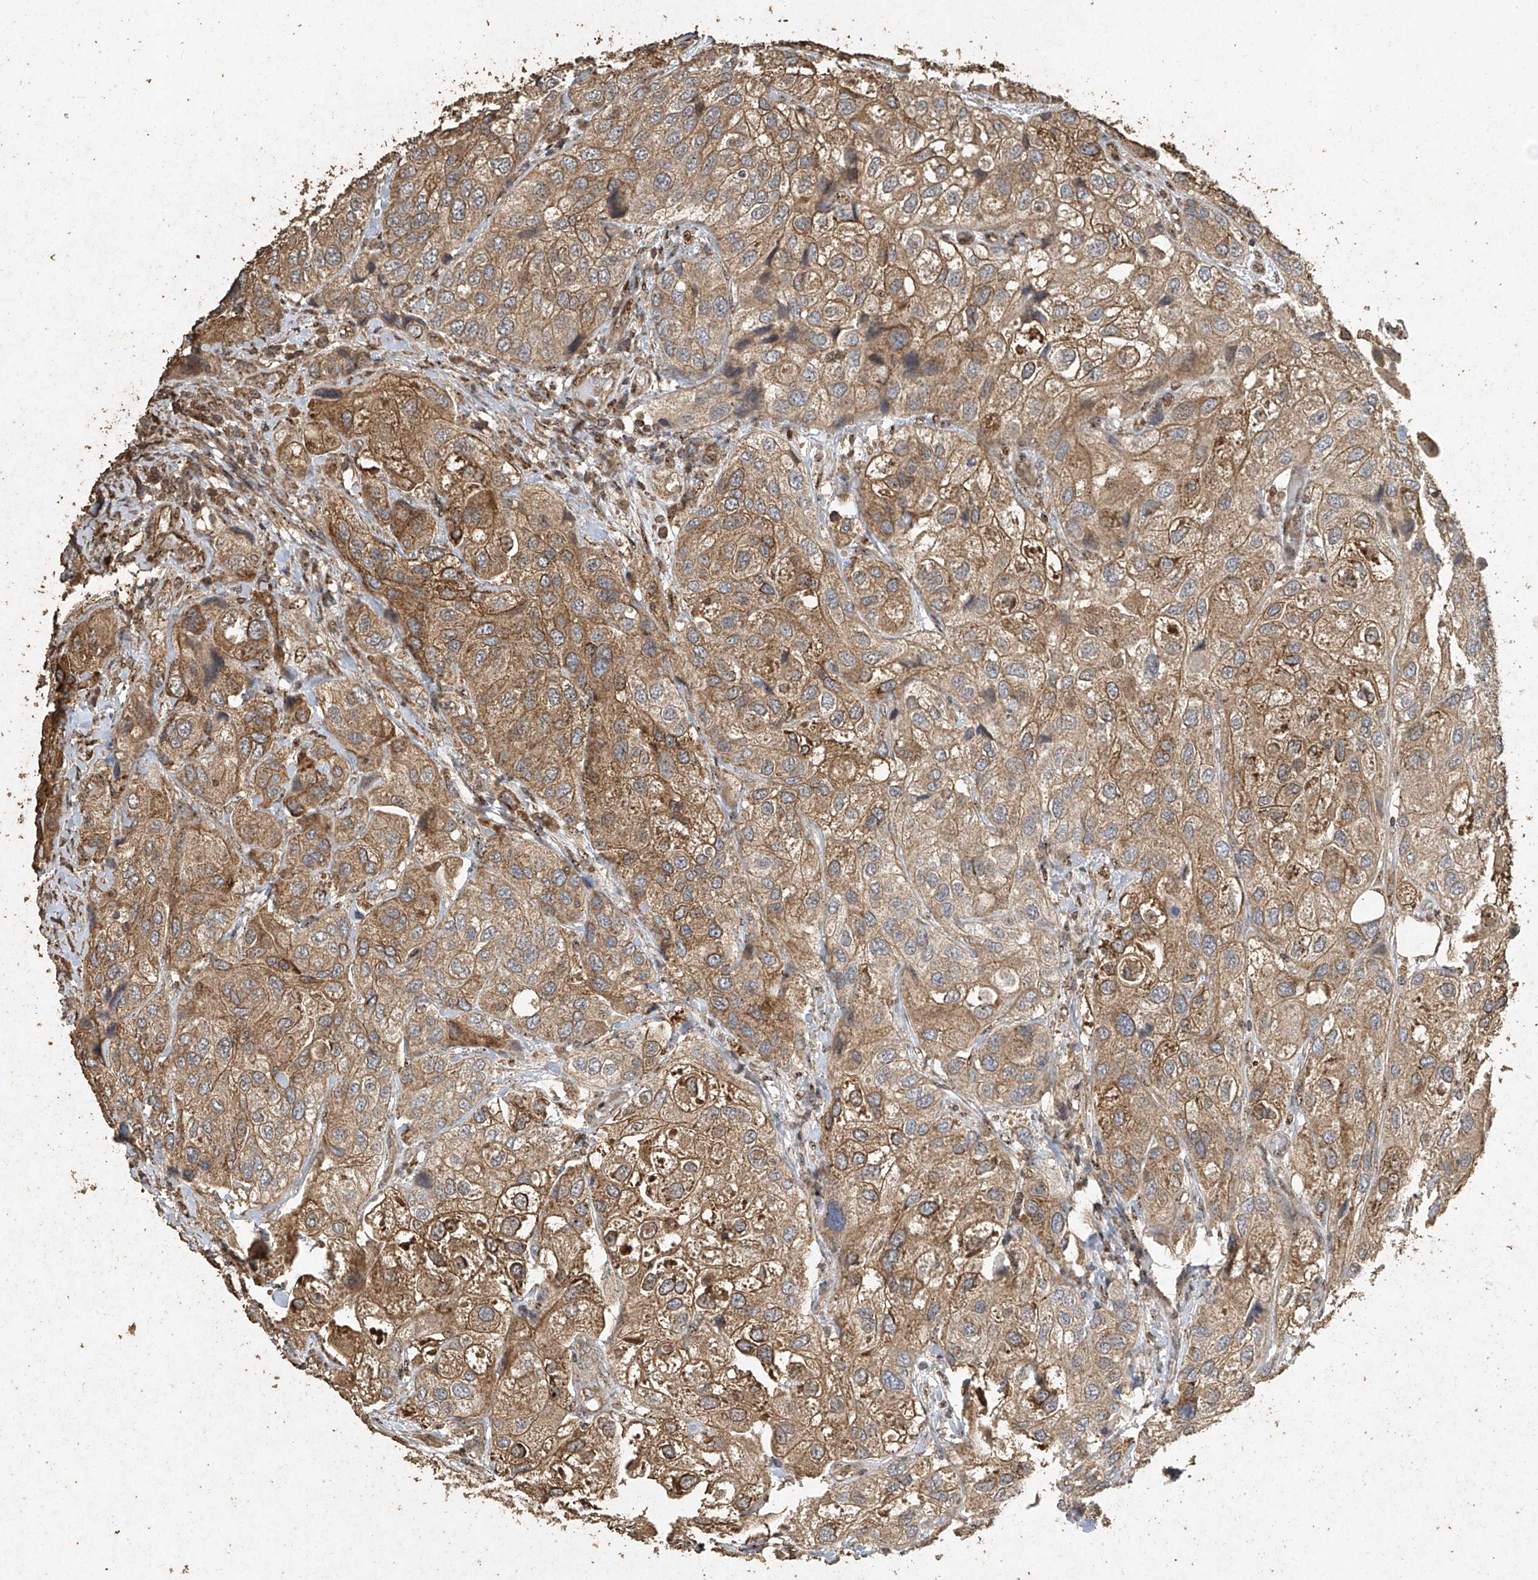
{"staining": {"intensity": "moderate", "quantity": ">75%", "location": "cytoplasmic/membranous"}, "tissue": "urothelial cancer", "cell_type": "Tumor cells", "image_type": "cancer", "snomed": [{"axis": "morphology", "description": "Urothelial carcinoma, High grade"}, {"axis": "topography", "description": "Urinary bladder"}], "caption": "Protein positivity by immunohistochemistry (IHC) exhibits moderate cytoplasmic/membranous expression in approximately >75% of tumor cells in urothelial carcinoma (high-grade).", "gene": "ERBB3", "patient": {"sex": "female", "age": 64}}